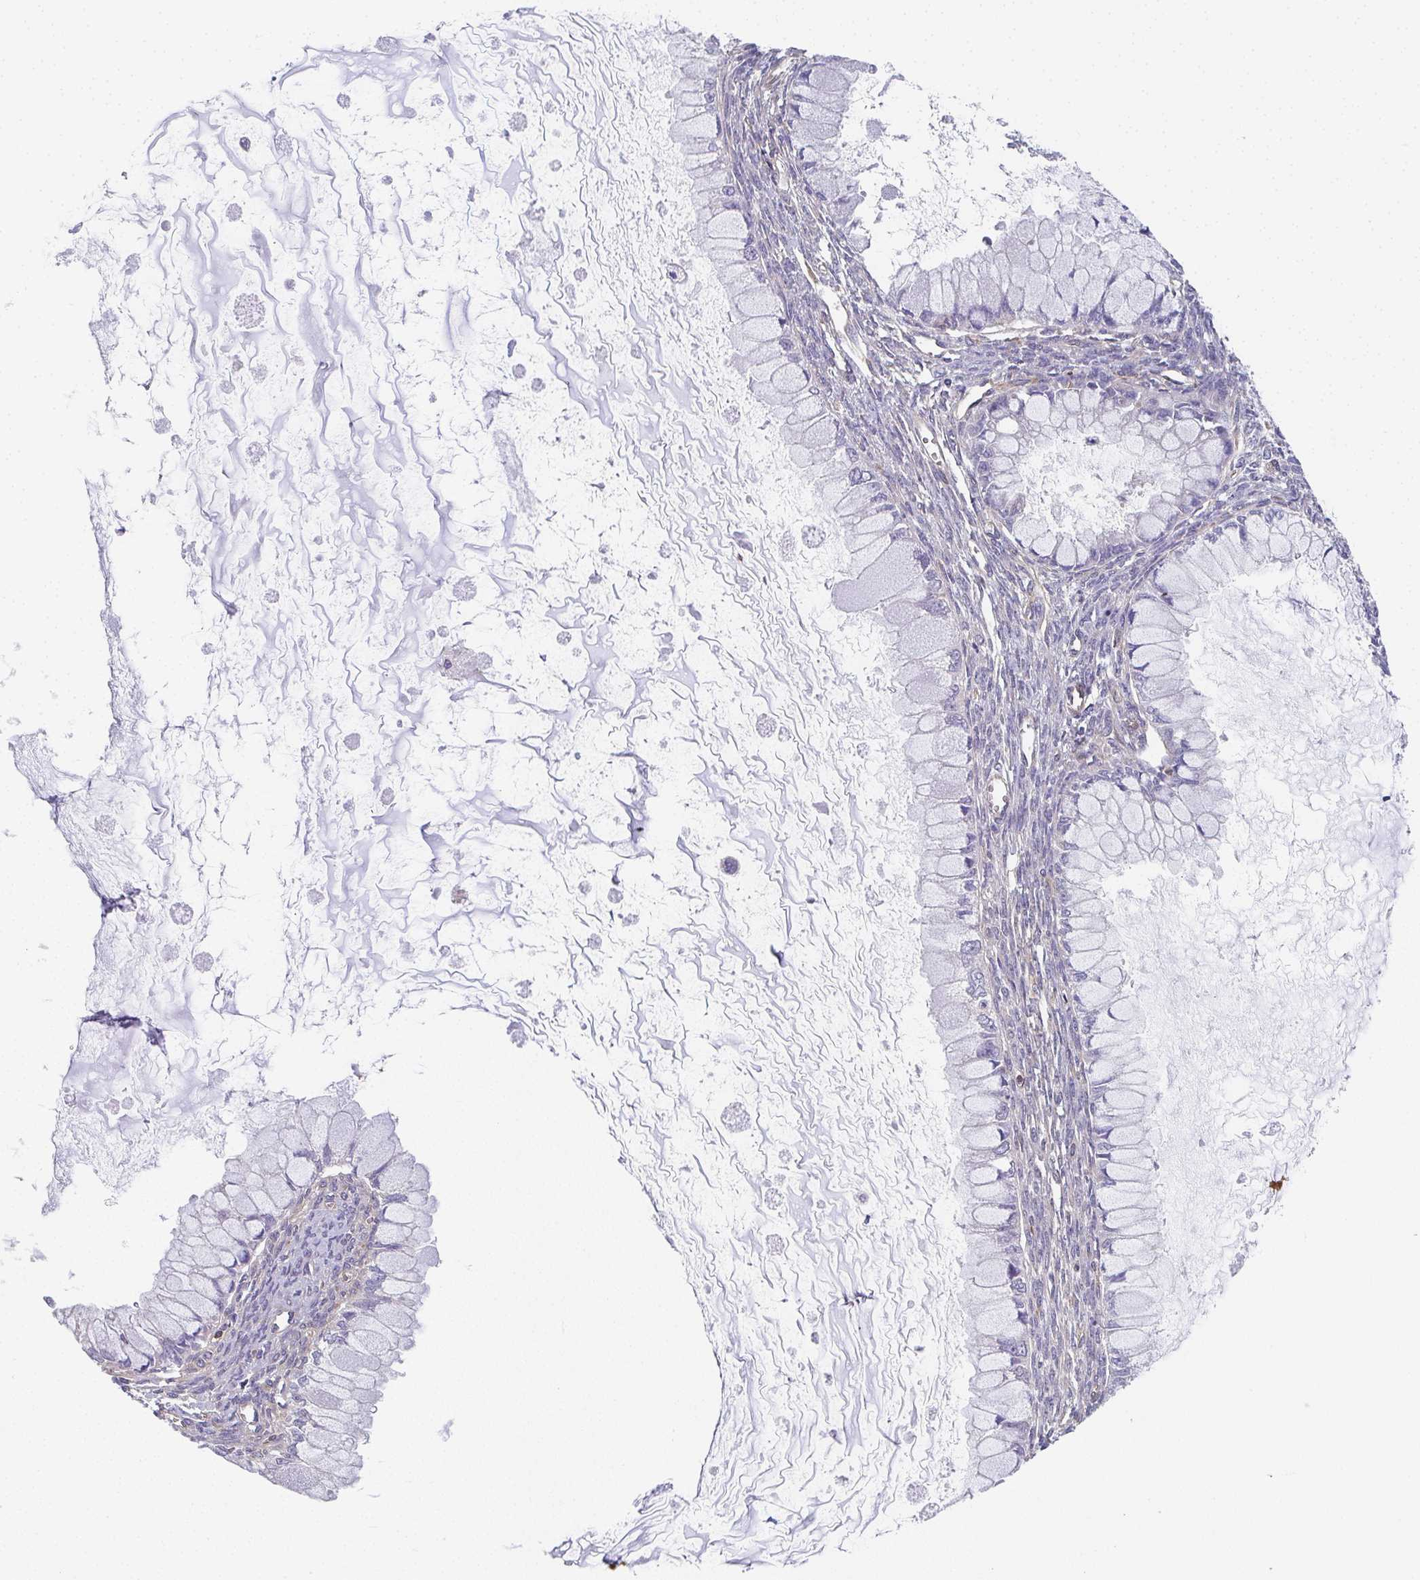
{"staining": {"intensity": "negative", "quantity": "none", "location": "none"}, "tissue": "ovarian cancer", "cell_type": "Tumor cells", "image_type": "cancer", "snomed": [{"axis": "morphology", "description": "Cystadenocarcinoma, mucinous, NOS"}, {"axis": "topography", "description": "Ovary"}], "caption": "Tumor cells show no significant staining in ovarian cancer.", "gene": "TMEM229A", "patient": {"sex": "female", "age": 34}}